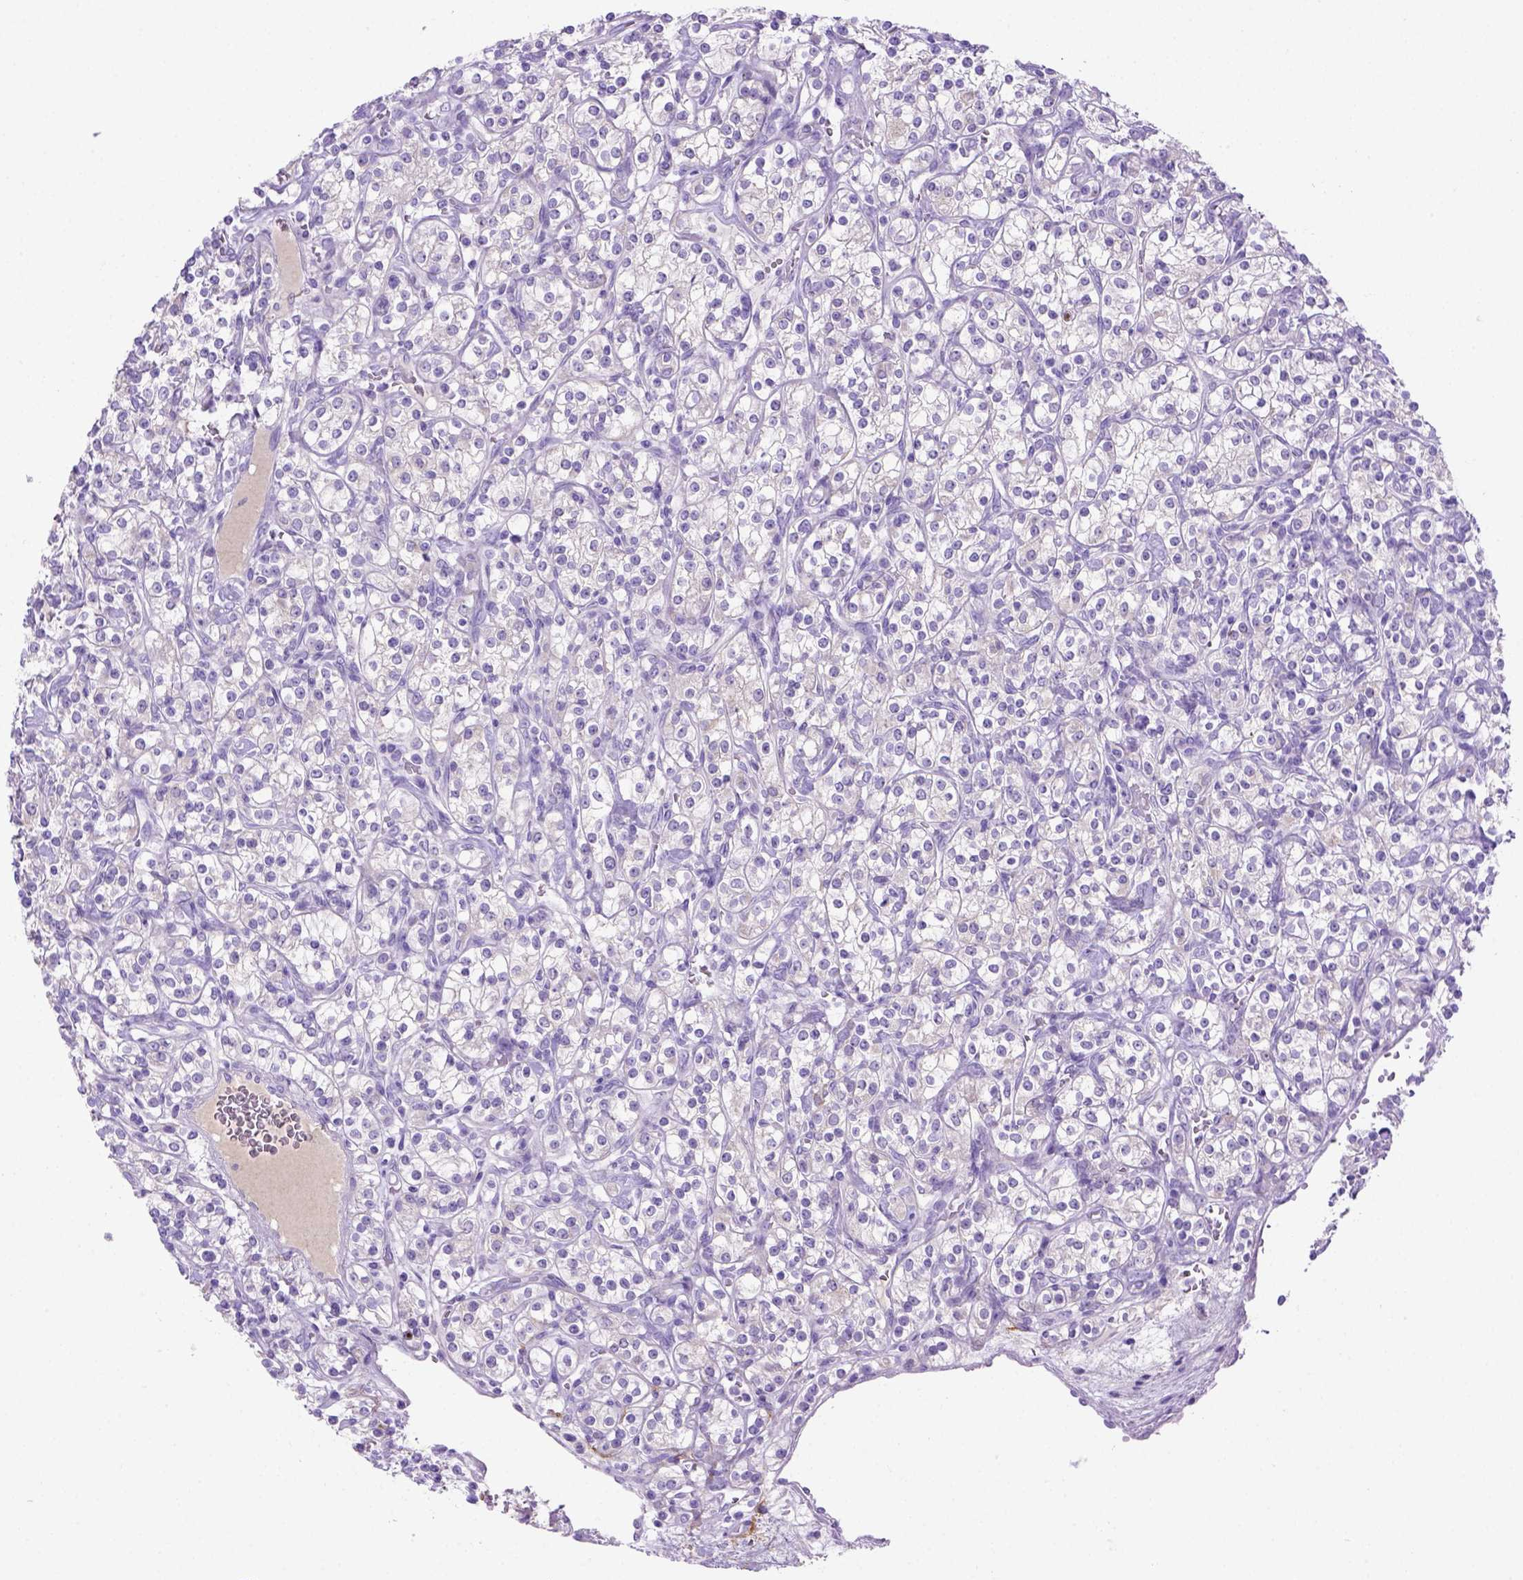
{"staining": {"intensity": "negative", "quantity": "none", "location": "none"}, "tissue": "renal cancer", "cell_type": "Tumor cells", "image_type": "cancer", "snomed": [{"axis": "morphology", "description": "Adenocarcinoma, NOS"}, {"axis": "topography", "description": "Kidney"}], "caption": "Photomicrograph shows no protein expression in tumor cells of renal adenocarcinoma tissue.", "gene": "SIRPD", "patient": {"sex": "male", "age": 77}}